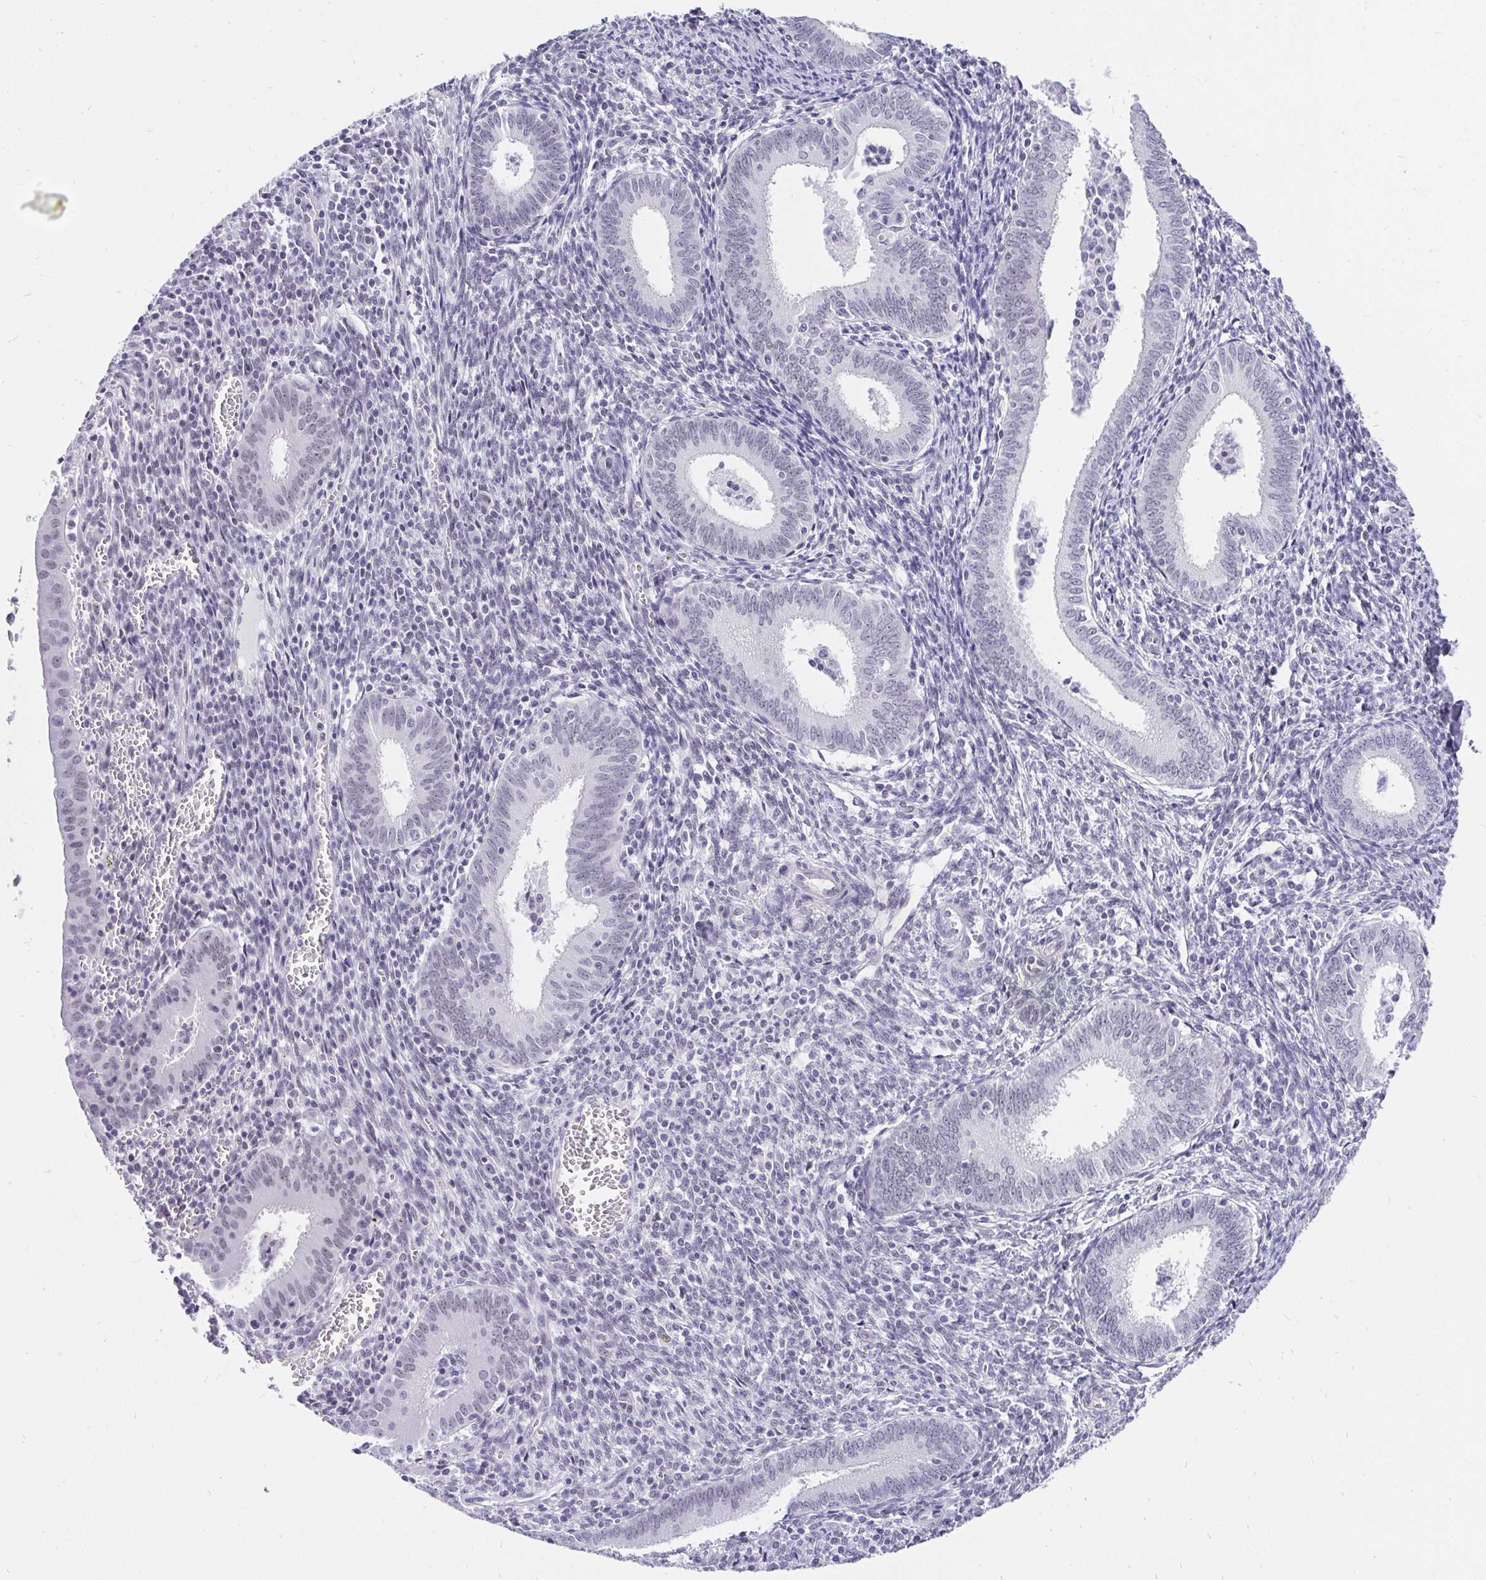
{"staining": {"intensity": "weak", "quantity": "<25%", "location": "nuclear"}, "tissue": "endometrium", "cell_type": "Cells in endometrial stroma", "image_type": "normal", "snomed": [{"axis": "morphology", "description": "Normal tissue, NOS"}, {"axis": "topography", "description": "Endometrium"}], "caption": "A high-resolution image shows IHC staining of unremarkable endometrium, which exhibits no significant staining in cells in endometrial stroma. Nuclei are stained in blue.", "gene": "ZNF860", "patient": {"sex": "female", "age": 41}}